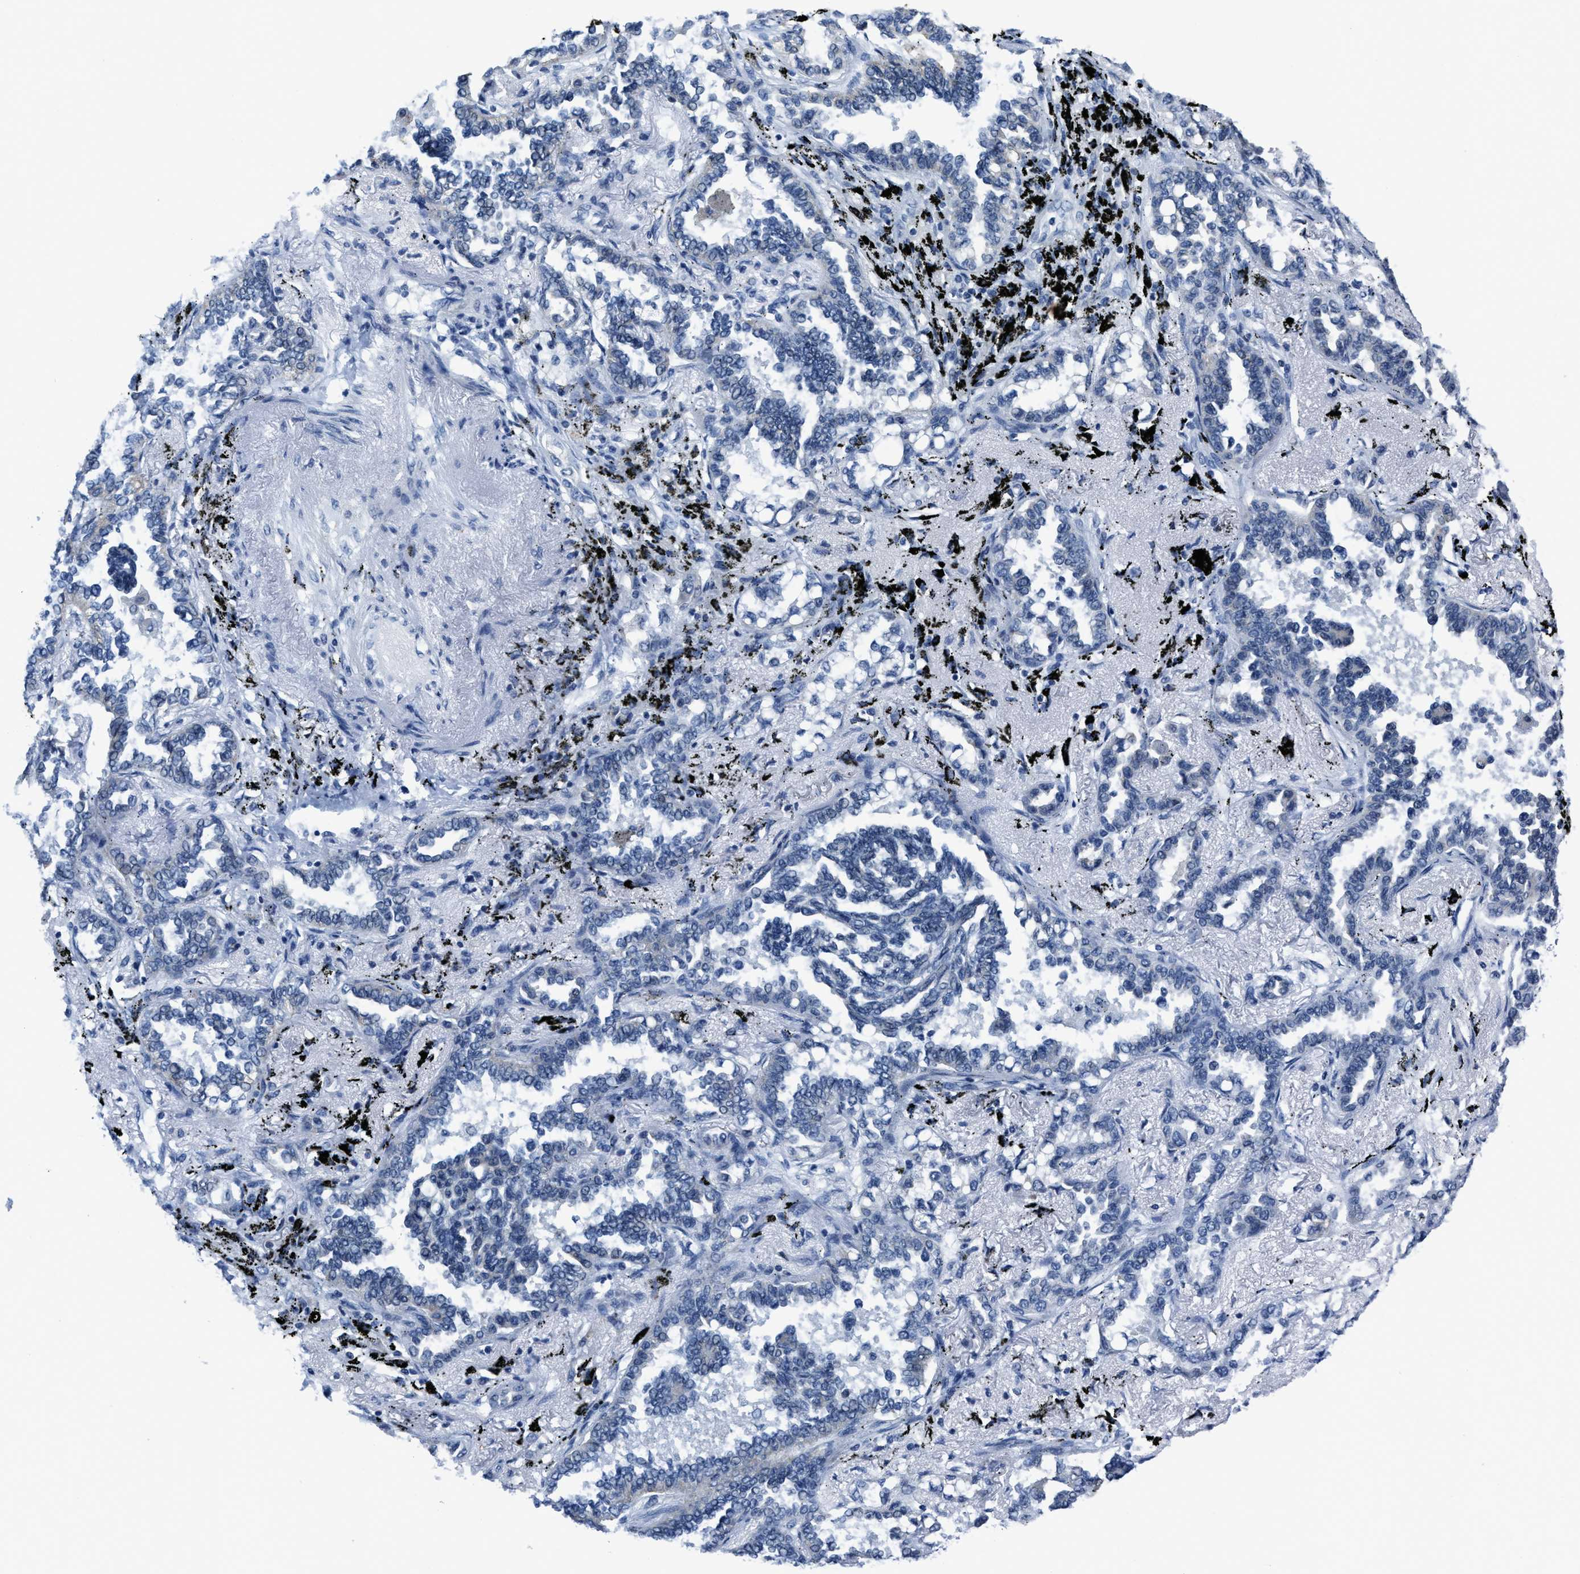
{"staining": {"intensity": "negative", "quantity": "none", "location": "none"}, "tissue": "lung cancer", "cell_type": "Tumor cells", "image_type": "cancer", "snomed": [{"axis": "morphology", "description": "Adenocarcinoma, NOS"}, {"axis": "topography", "description": "Lung"}], "caption": "Immunohistochemical staining of human adenocarcinoma (lung) shows no significant staining in tumor cells.", "gene": "ASZ1", "patient": {"sex": "male", "age": 59}}